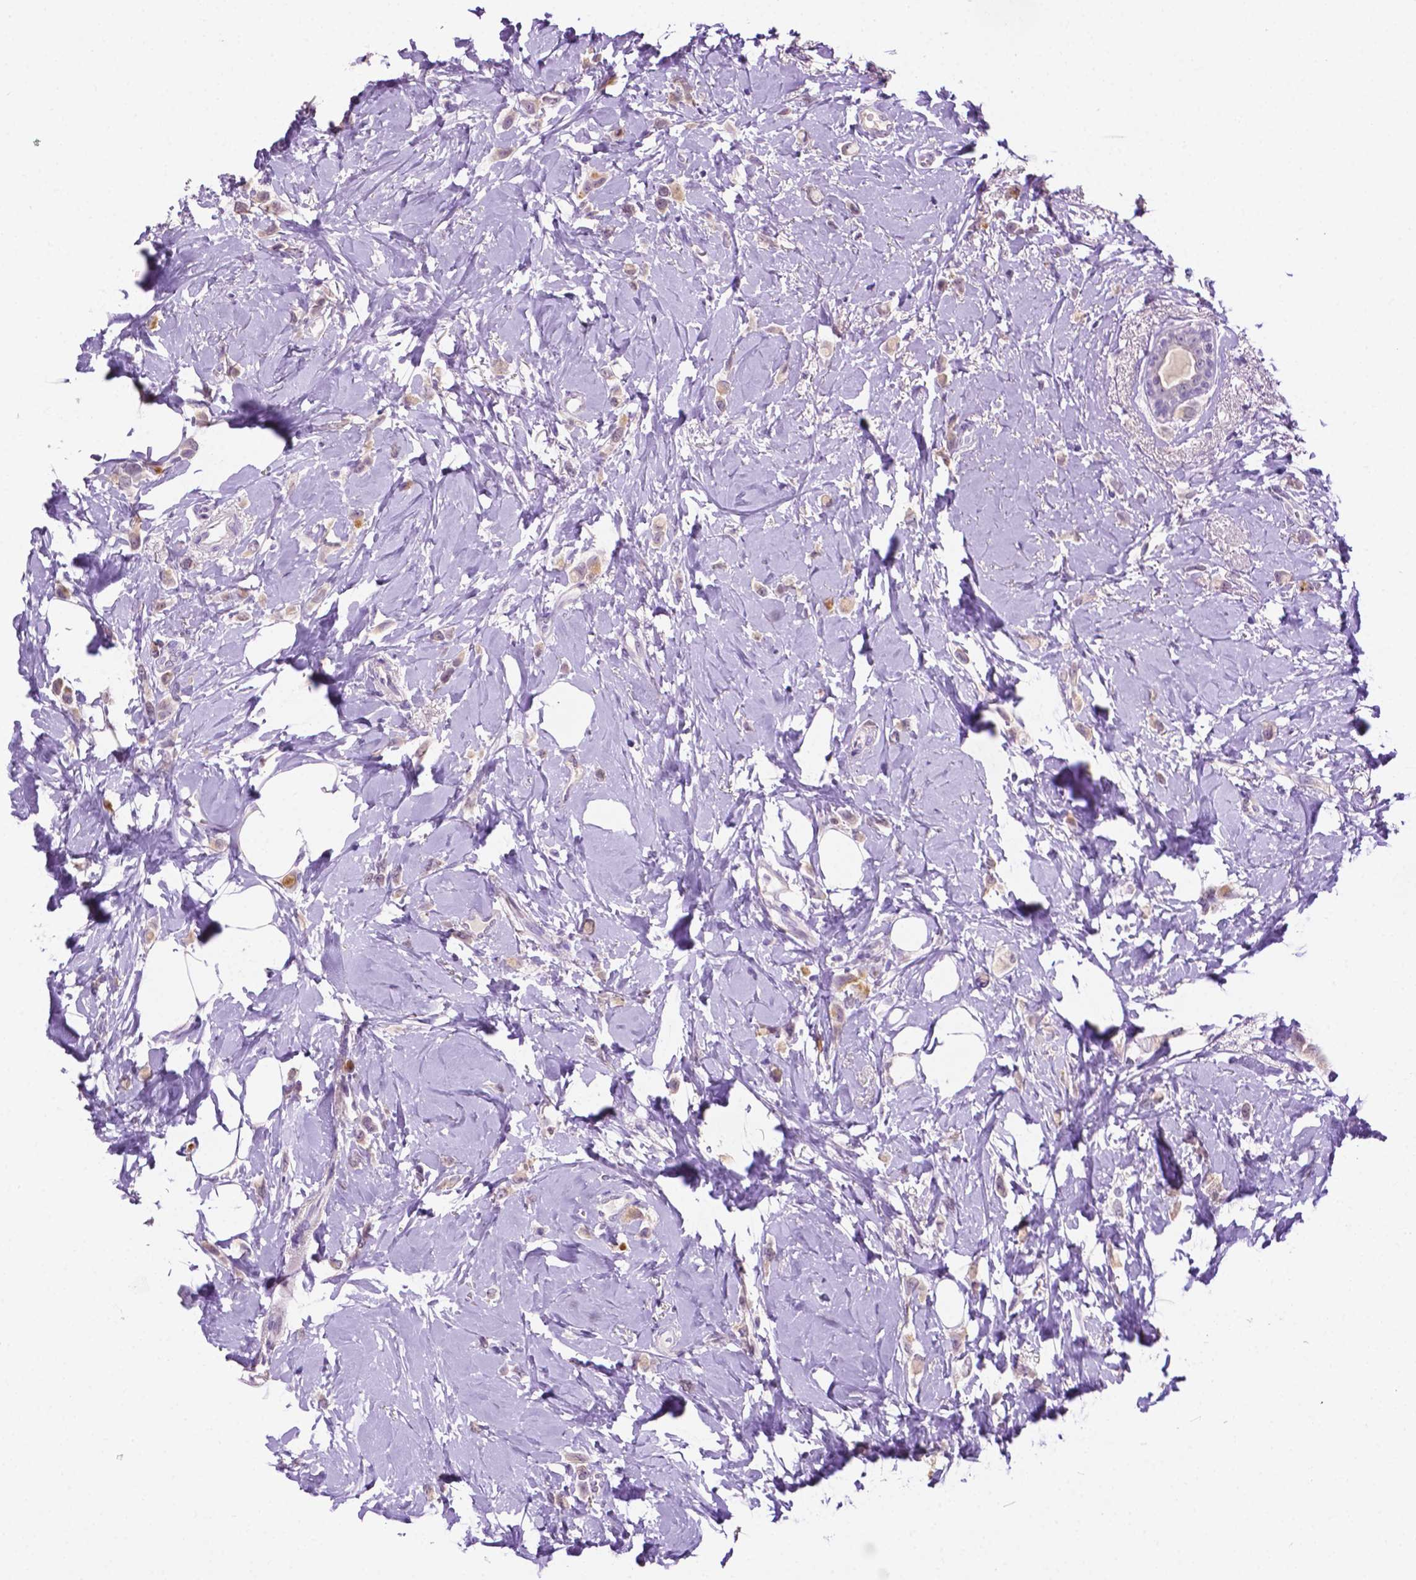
{"staining": {"intensity": "weak", "quantity": "25%-75%", "location": "cytoplasmic/membranous"}, "tissue": "breast cancer", "cell_type": "Tumor cells", "image_type": "cancer", "snomed": [{"axis": "morphology", "description": "Lobular carcinoma"}, {"axis": "topography", "description": "Breast"}], "caption": "Weak cytoplasmic/membranous protein positivity is appreciated in about 25%-75% of tumor cells in lobular carcinoma (breast). (DAB IHC, brown staining for protein, blue staining for nuclei).", "gene": "MMP27", "patient": {"sex": "female", "age": 66}}